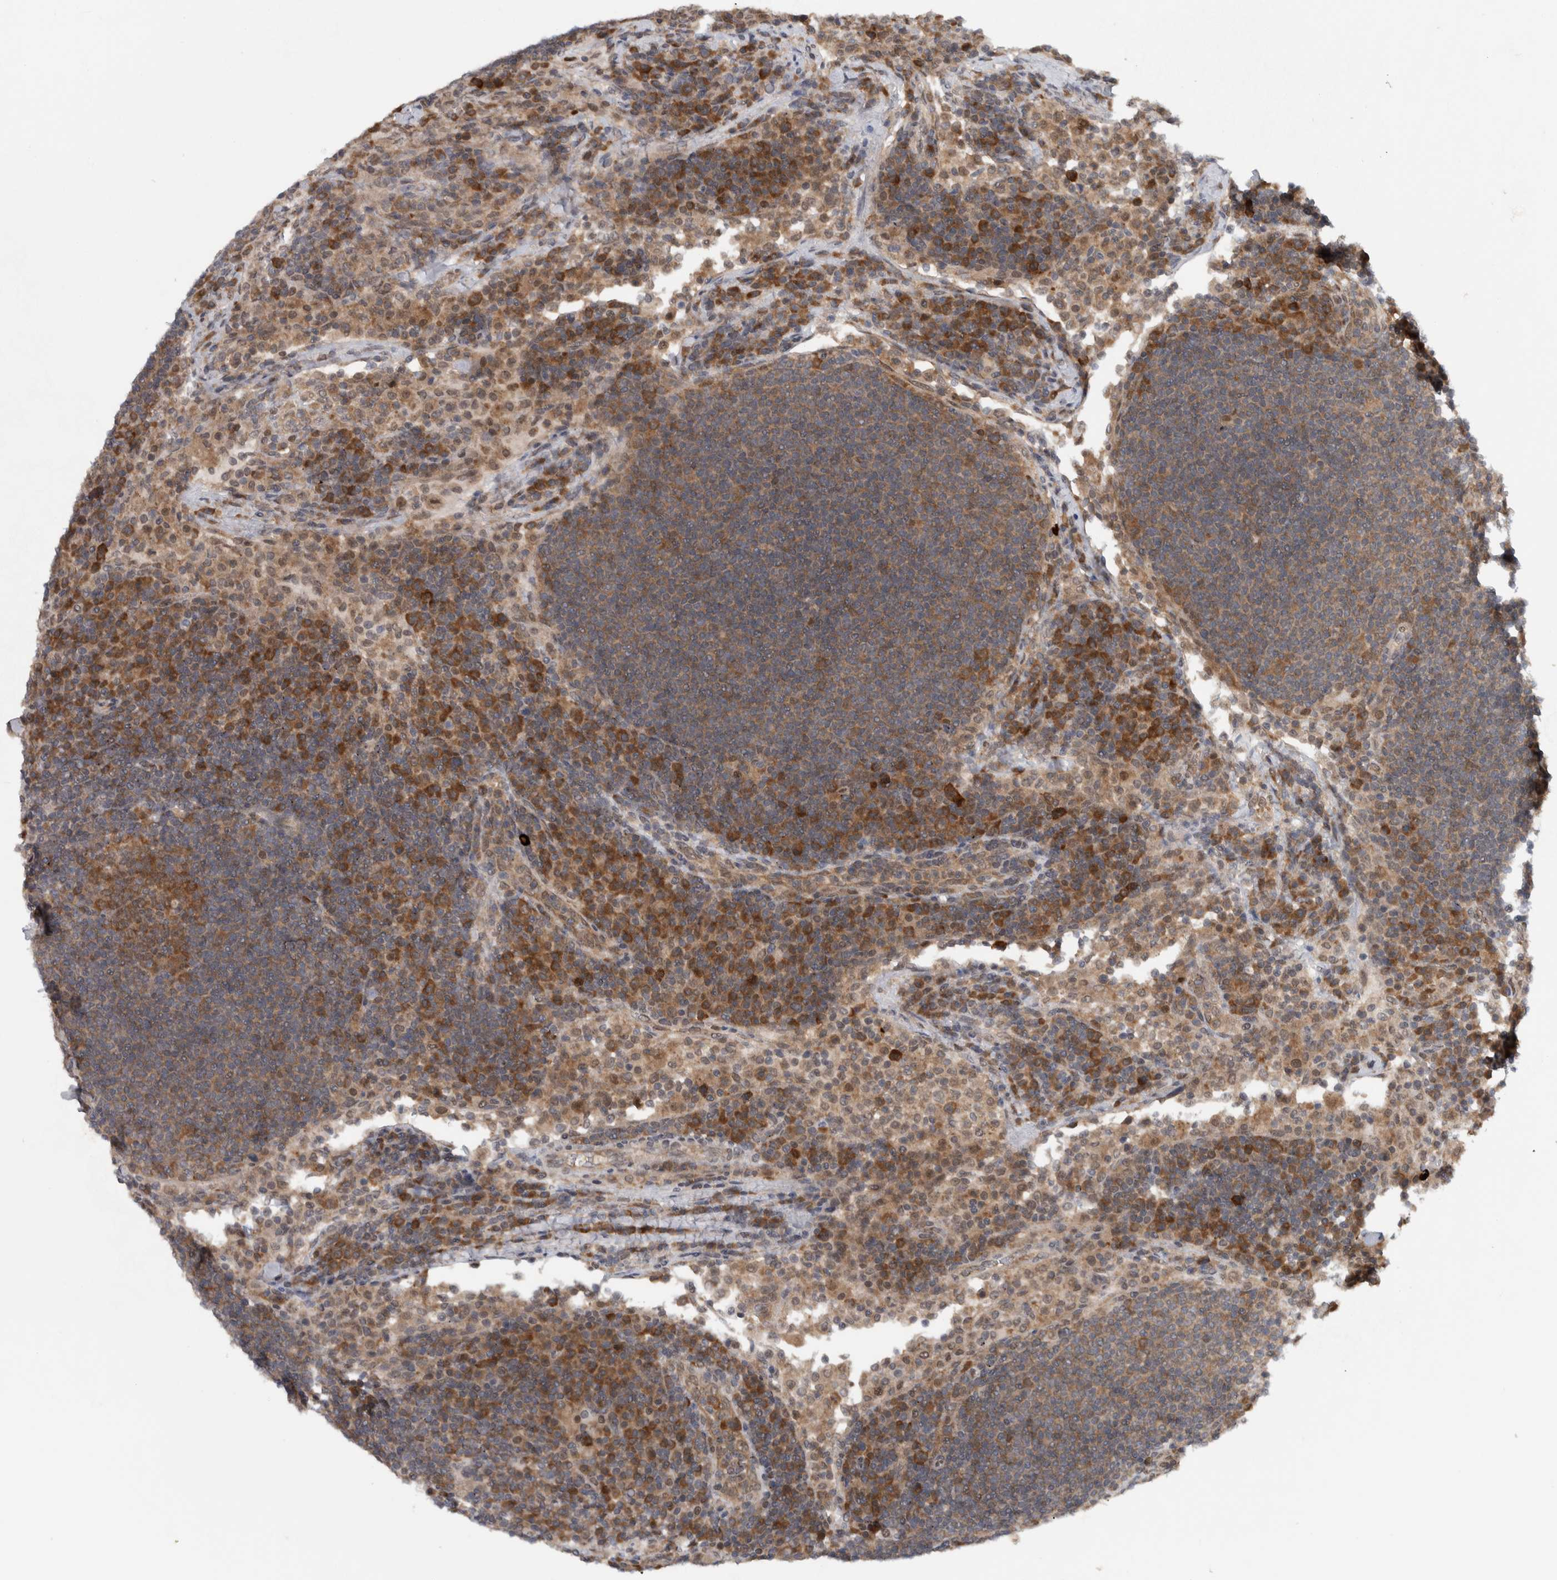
{"staining": {"intensity": "moderate", "quantity": ">75%", "location": "cytoplasmic/membranous"}, "tissue": "lymph node", "cell_type": "Germinal center cells", "image_type": "normal", "snomed": [{"axis": "morphology", "description": "Normal tissue, NOS"}, {"axis": "topography", "description": "Lymph node"}], "caption": "A brown stain labels moderate cytoplasmic/membranous expression of a protein in germinal center cells of benign lymph node. The protein of interest is stained brown, and the nuclei are stained in blue (DAB IHC with brightfield microscopy, high magnification).", "gene": "CCDC43", "patient": {"sex": "female", "age": 53}}